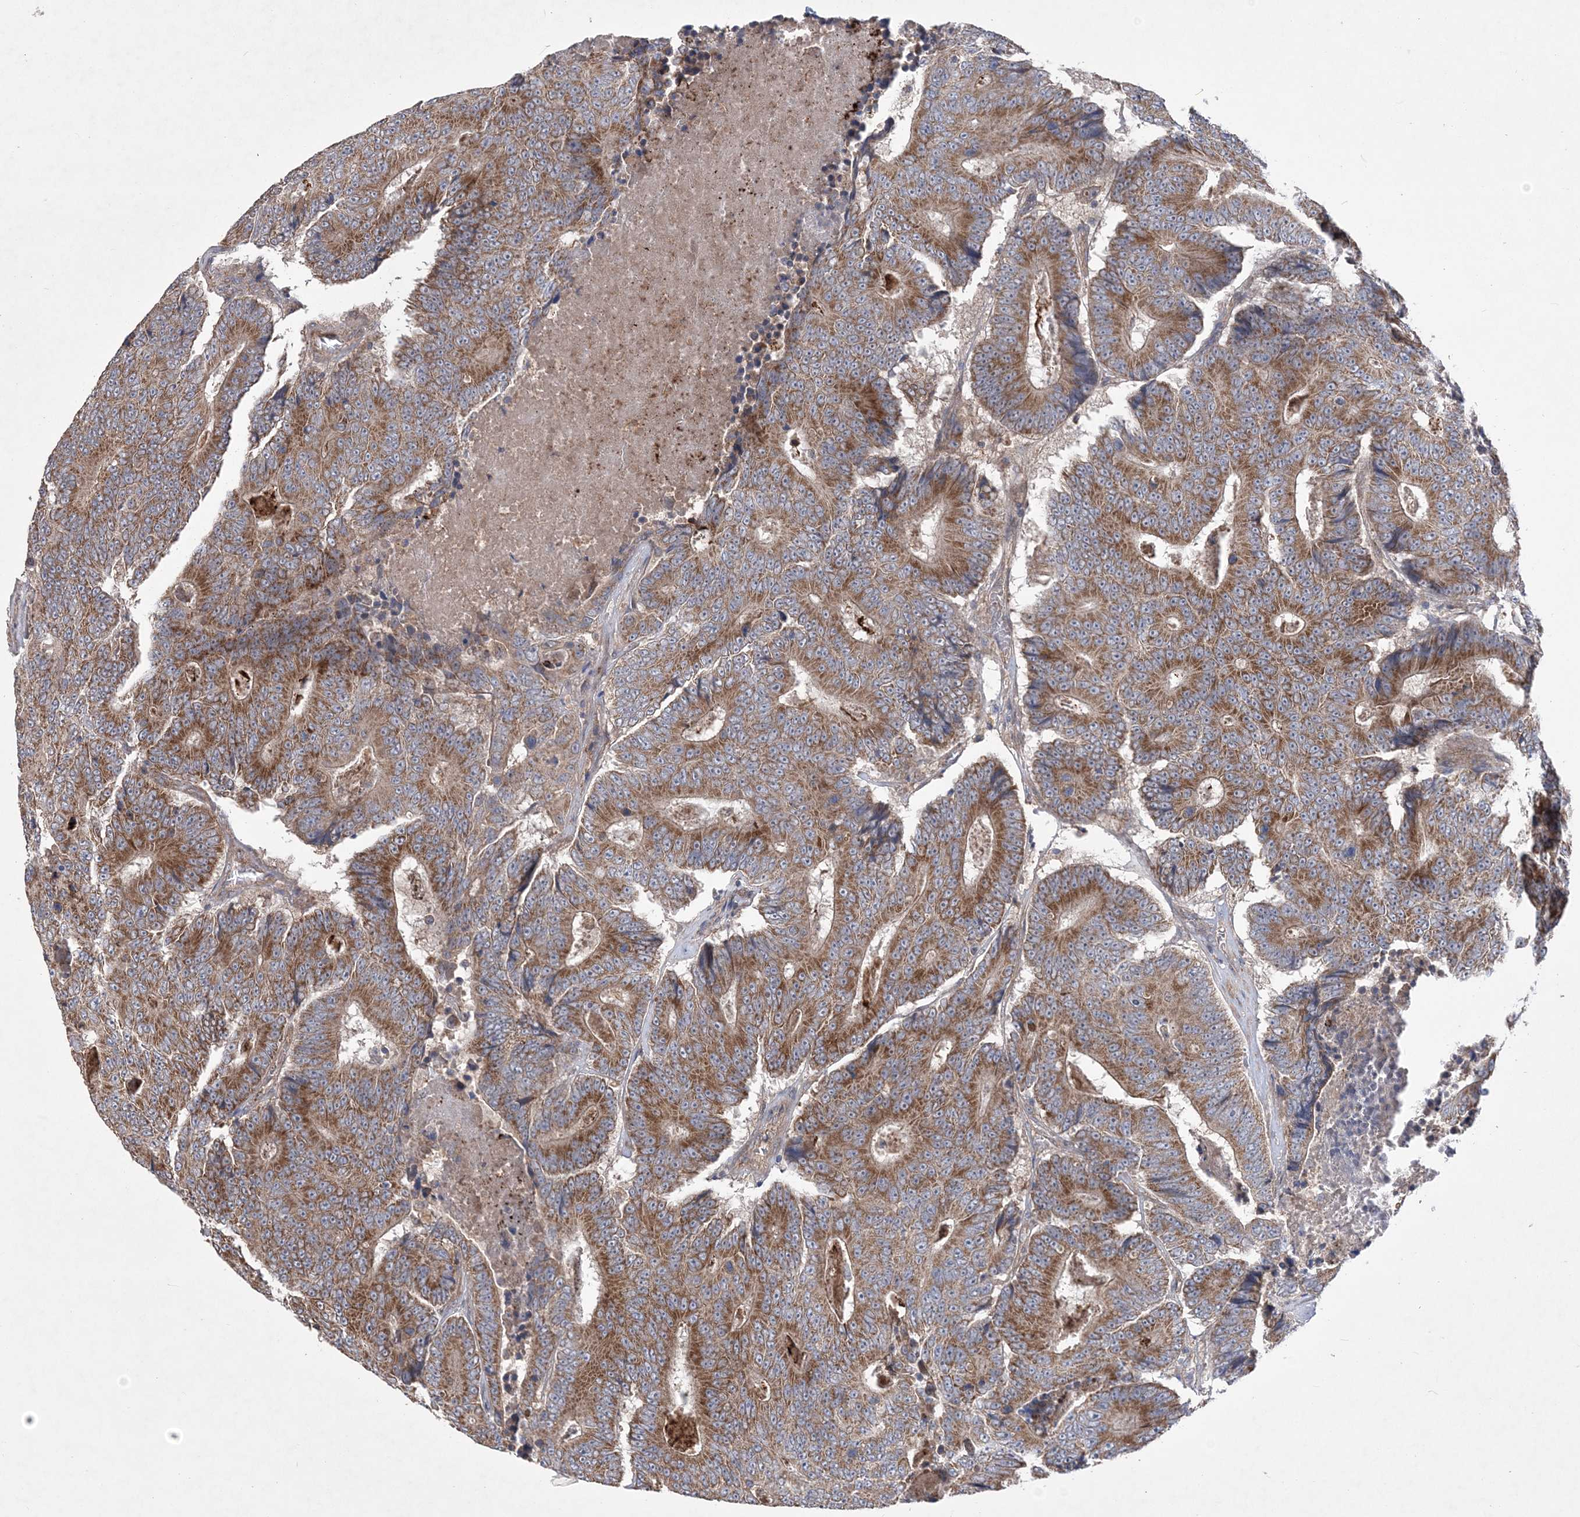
{"staining": {"intensity": "moderate", "quantity": ">75%", "location": "cytoplasmic/membranous"}, "tissue": "colorectal cancer", "cell_type": "Tumor cells", "image_type": "cancer", "snomed": [{"axis": "morphology", "description": "Adenocarcinoma, NOS"}, {"axis": "topography", "description": "Colon"}], "caption": "This micrograph displays immunohistochemistry staining of colorectal cancer, with medium moderate cytoplasmic/membranous expression in about >75% of tumor cells.", "gene": "MTRF1L", "patient": {"sex": "male", "age": 83}}